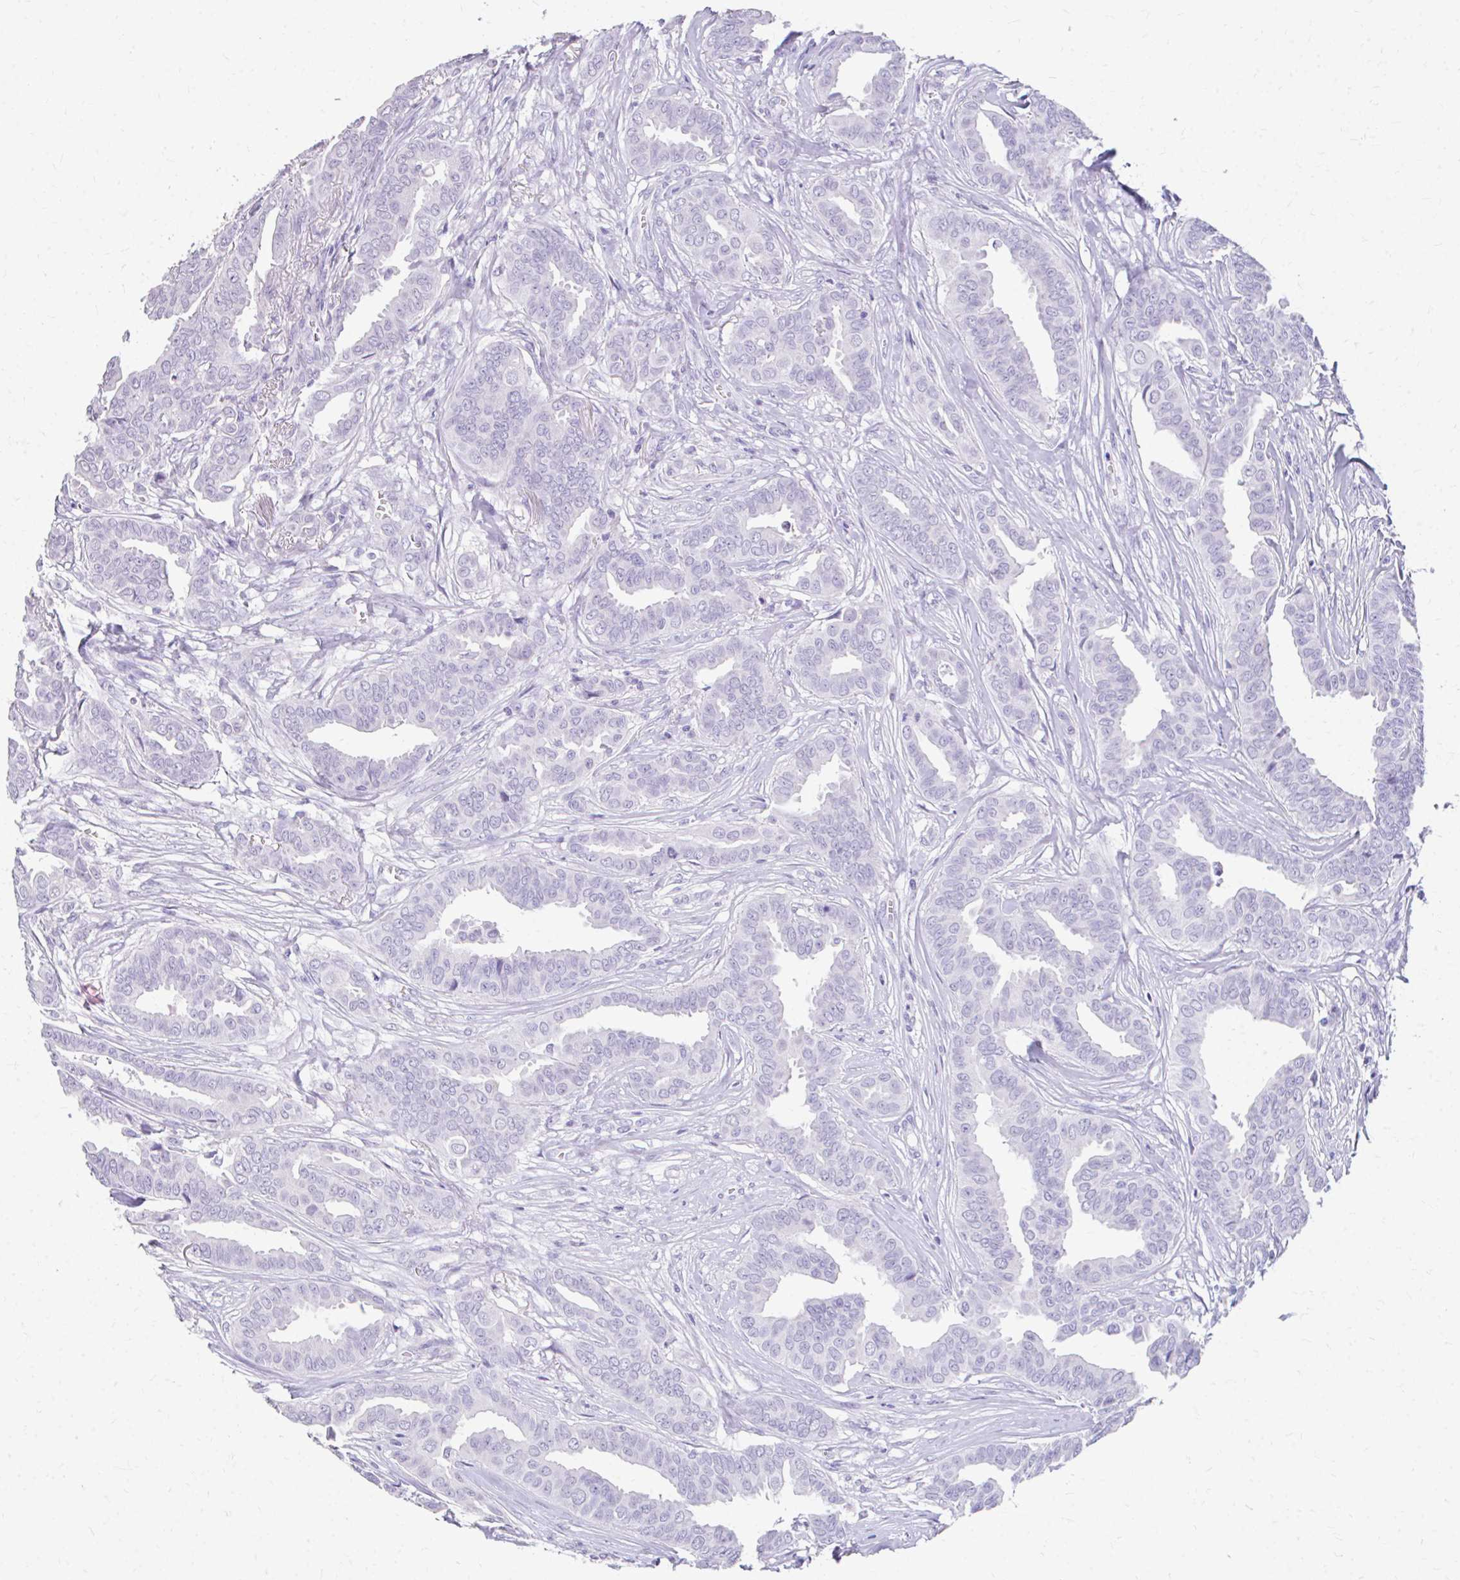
{"staining": {"intensity": "negative", "quantity": "none", "location": "none"}, "tissue": "breast cancer", "cell_type": "Tumor cells", "image_type": "cancer", "snomed": [{"axis": "morphology", "description": "Duct carcinoma"}, {"axis": "topography", "description": "Breast"}], "caption": "Breast cancer (infiltrating ductal carcinoma) was stained to show a protein in brown. There is no significant staining in tumor cells.", "gene": "CFH", "patient": {"sex": "female", "age": 45}}